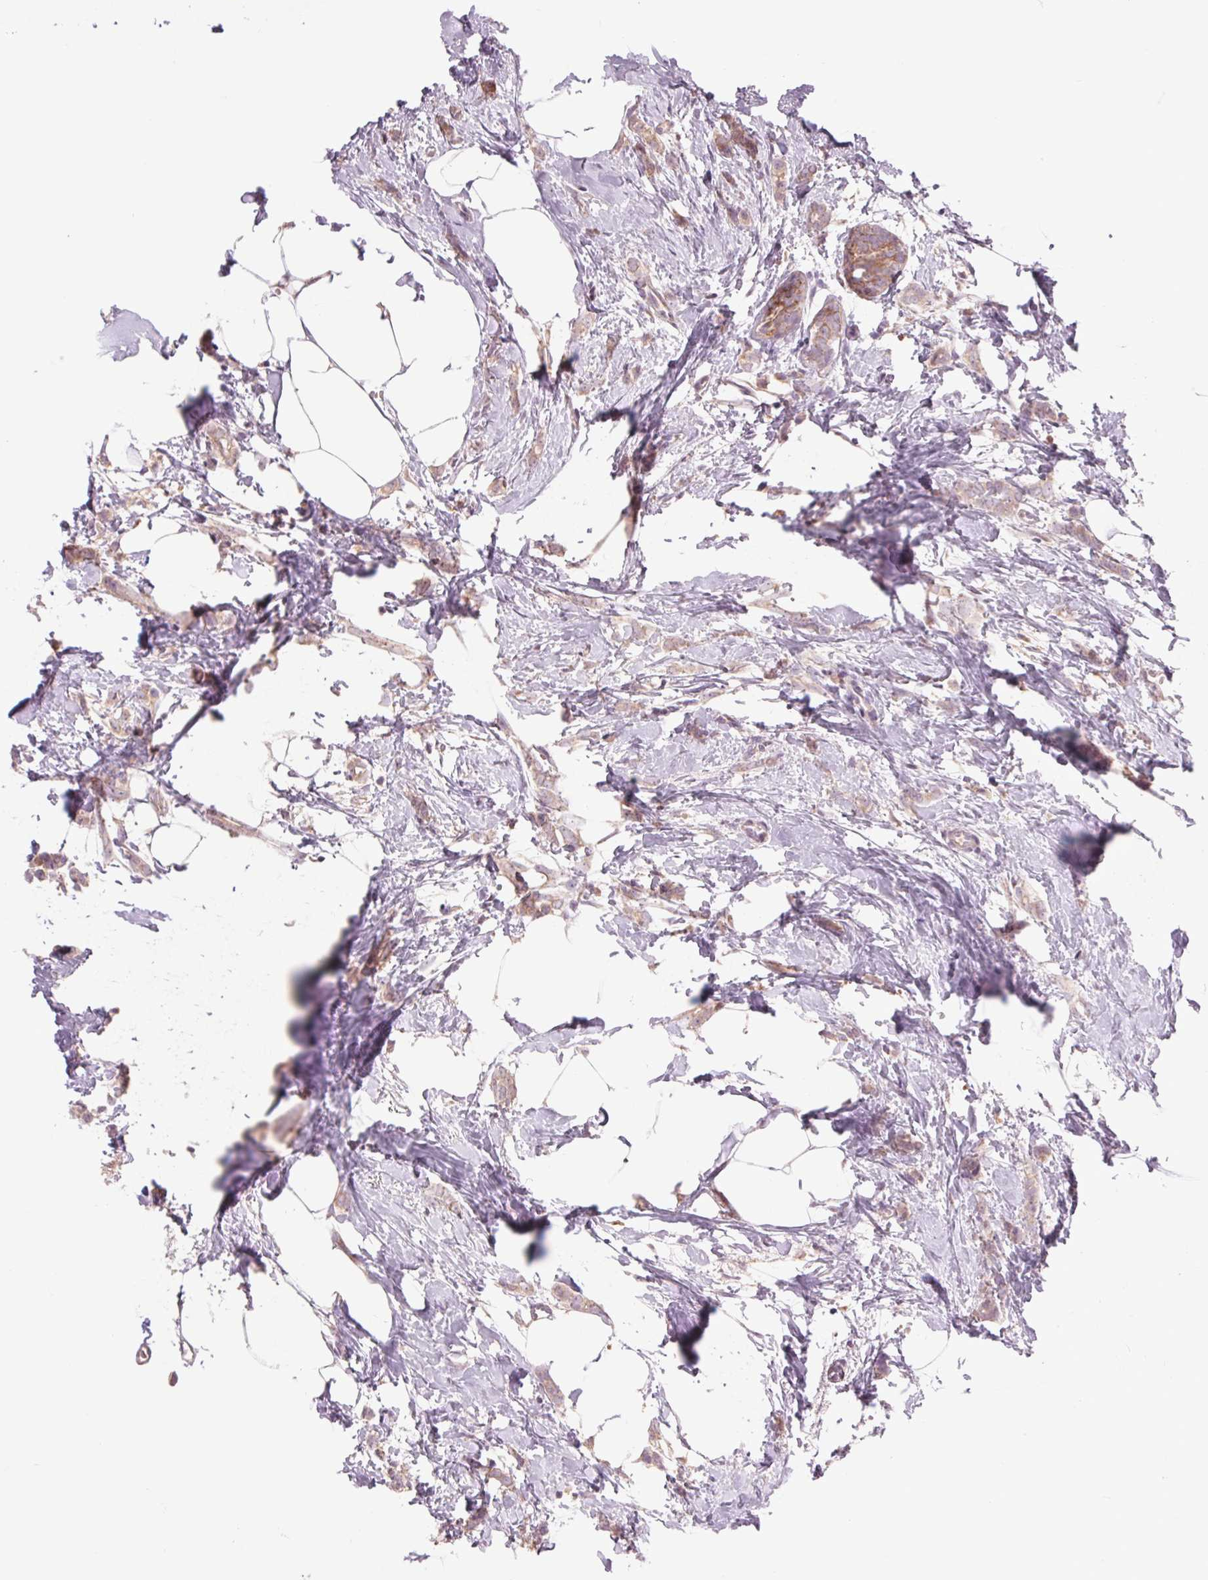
{"staining": {"intensity": "weak", "quantity": ">75%", "location": "cytoplasmic/membranous"}, "tissue": "breast cancer", "cell_type": "Tumor cells", "image_type": "cancer", "snomed": [{"axis": "morphology", "description": "Duct carcinoma"}, {"axis": "topography", "description": "Breast"}], "caption": "Tumor cells demonstrate weak cytoplasmic/membranous positivity in approximately >75% of cells in breast cancer. The protein is stained brown, and the nuclei are stained in blue (DAB (3,3'-diaminobenzidine) IHC with brightfield microscopy, high magnification).", "gene": "COX6A1", "patient": {"sex": "female", "age": 40}}